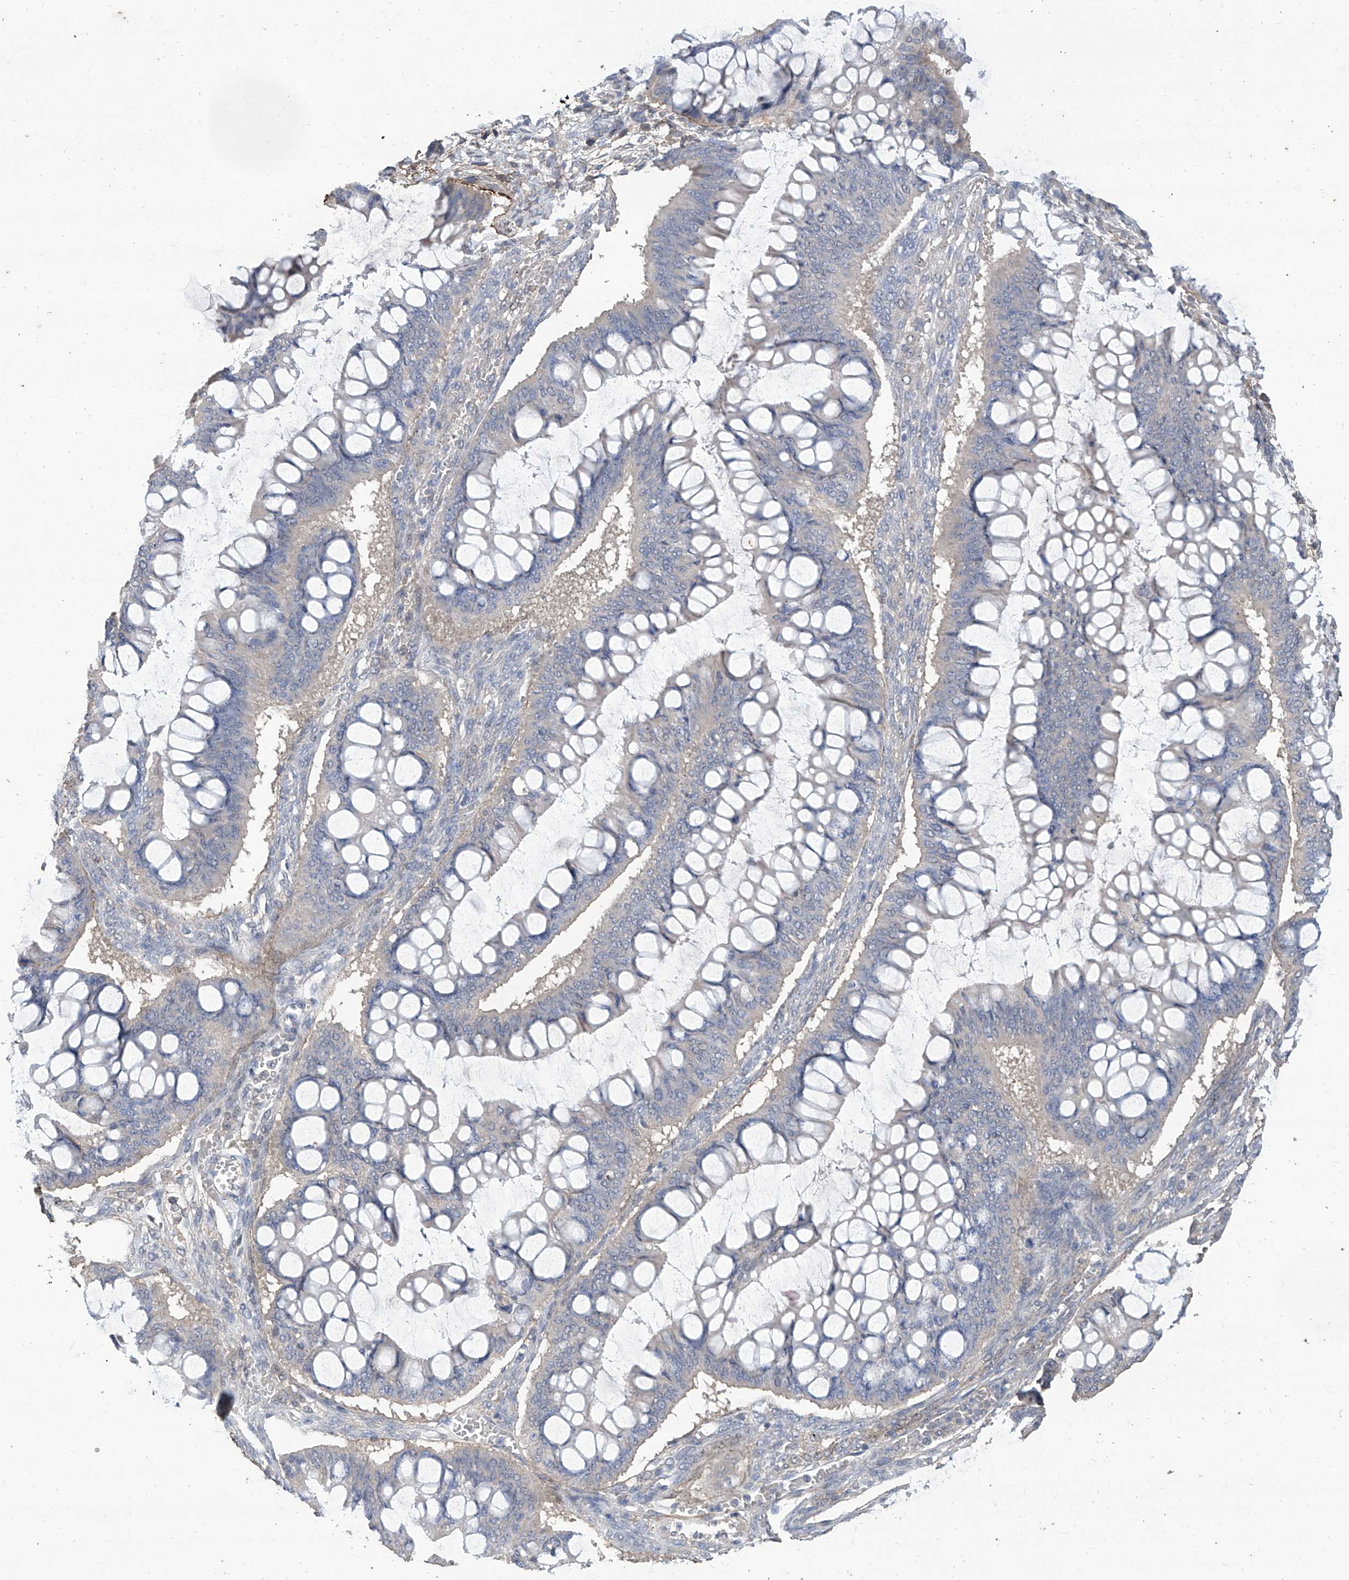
{"staining": {"intensity": "negative", "quantity": "none", "location": "none"}, "tissue": "ovarian cancer", "cell_type": "Tumor cells", "image_type": "cancer", "snomed": [{"axis": "morphology", "description": "Cystadenocarcinoma, mucinous, NOS"}, {"axis": "topography", "description": "Ovary"}], "caption": "IHC of ovarian cancer demonstrates no expression in tumor cells. (Immunohistochemistry (ihc), brightfield microscopy, high magnification).", "gene": "TXNIP", "patient": {"sex": "female", "age": 73}}